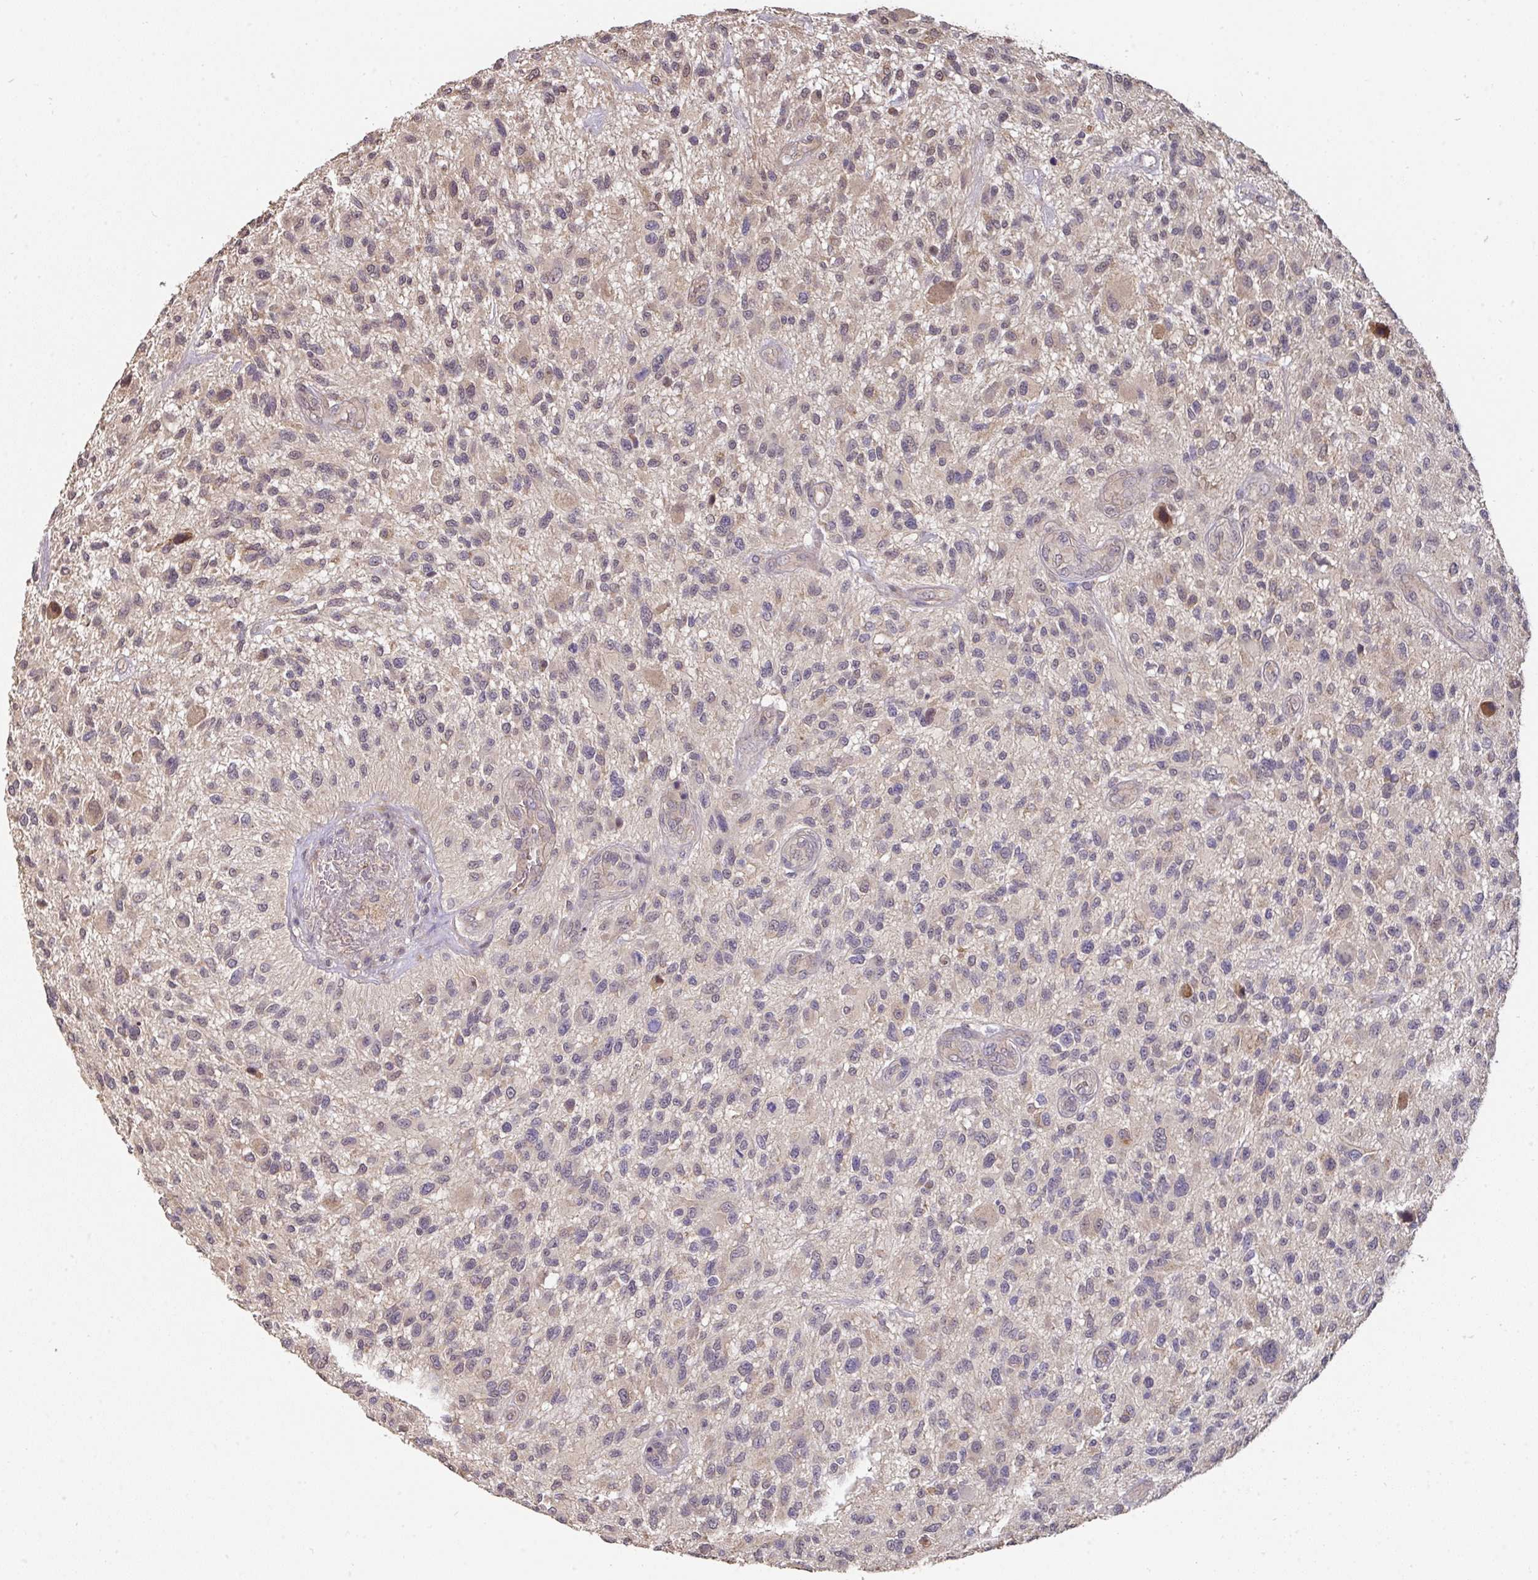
{"staining": {"intensity": "weak", "quantity": "25%-75%", "location": "cytoplasmic/membranous"}, "tissue": "glioma", "cell_type": "Tumor cells", "image_type": "cancer", "snomed": [{"axis": "morphology", "description": "Glioma, malignant, High grade"}, {"axis": "topography", "description": "Brain"}], "caption": "Glioma stained for a protein exhibits weak cytoplasmic/membranous positivity in tumor cells.", "gene": "ACVR2B", "patient": {"sex": "male", "age": 47}}